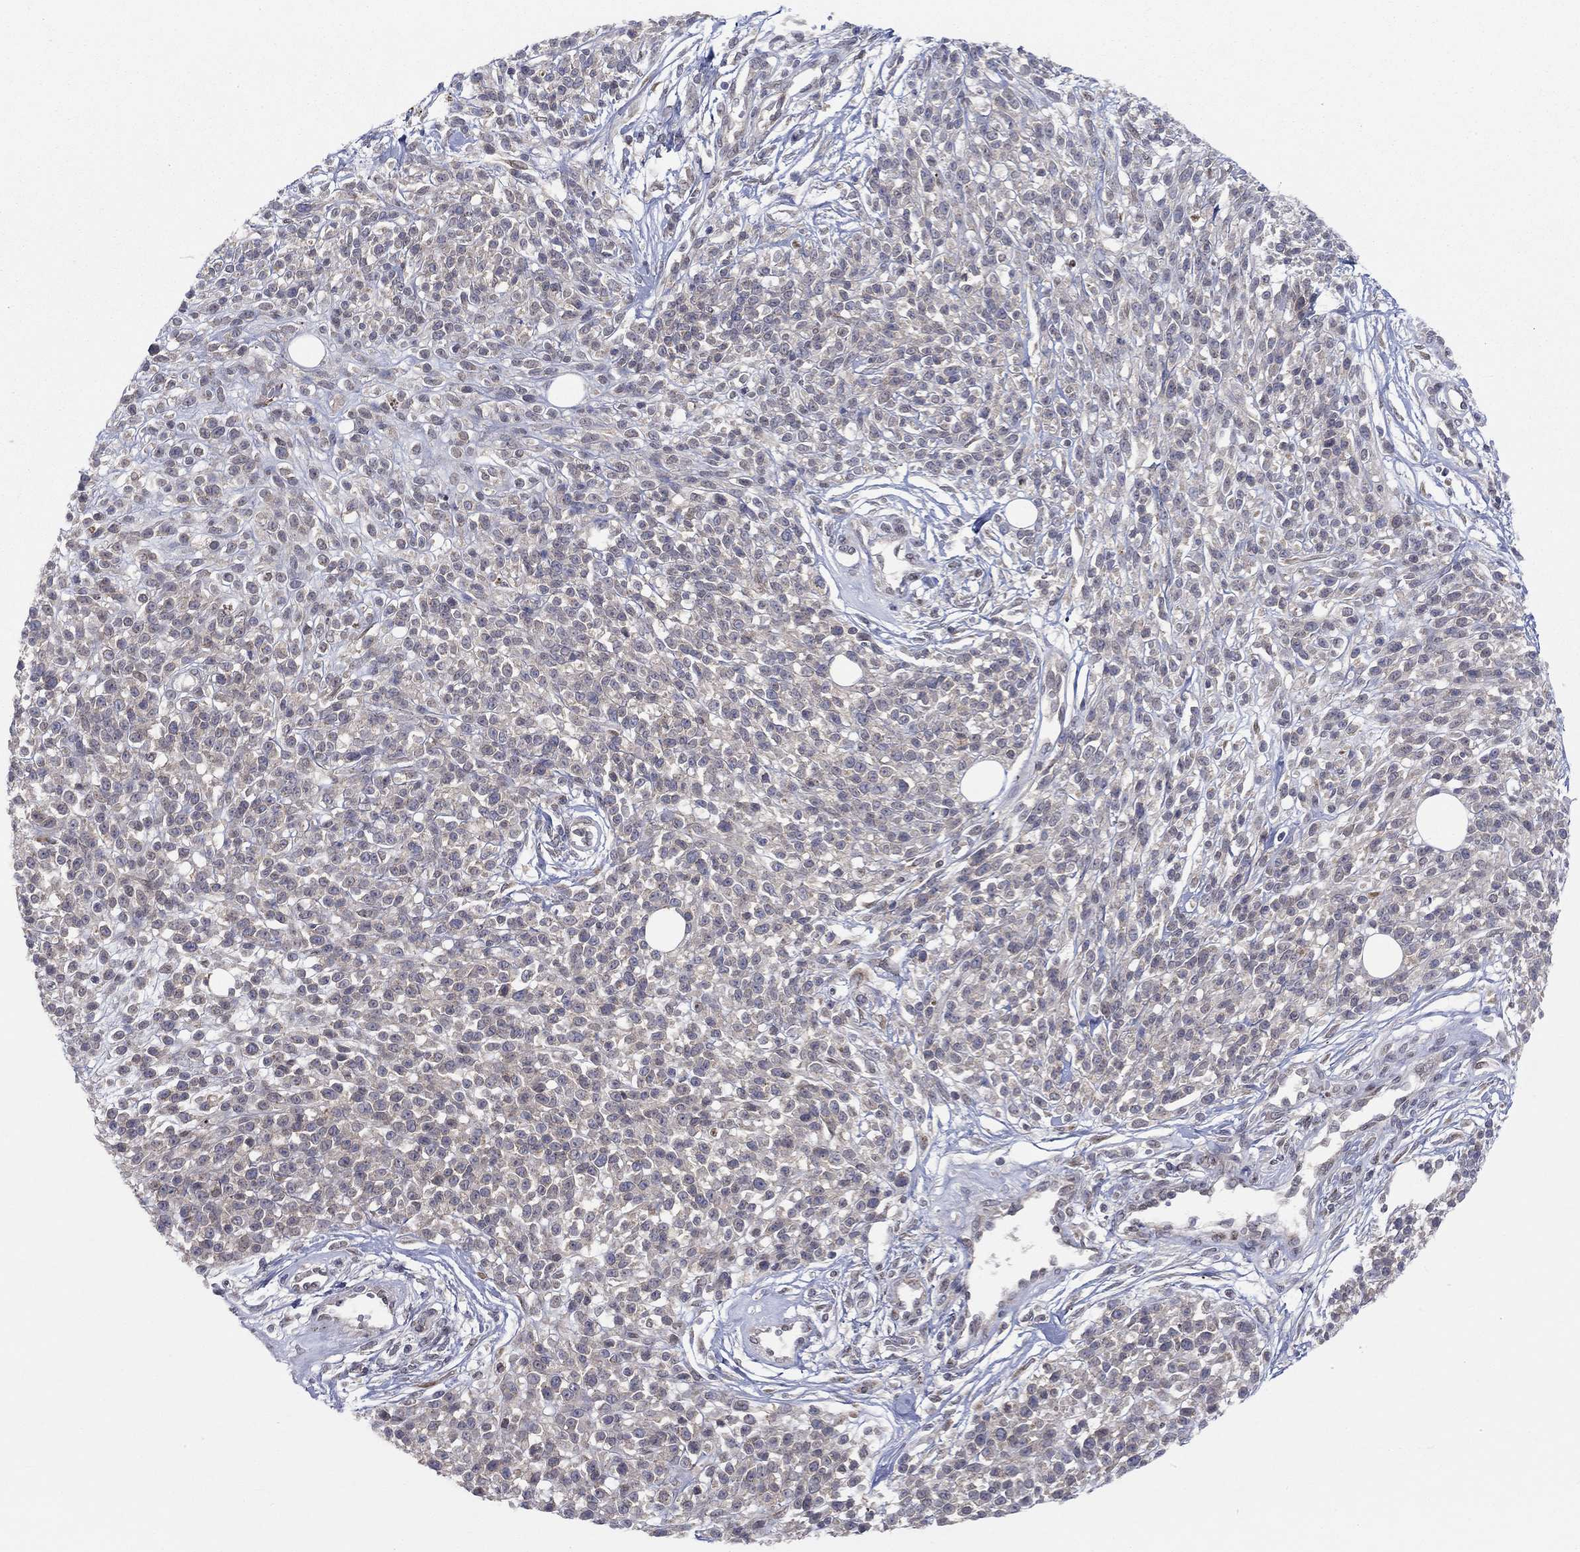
{"staining": {"intensity": "negative", "quantity": "none", "location": "none"}, "tissue": "melanoma", "cell_type": "Tumor cells", "image_type": "cancer", "snomed": [{"axis": "morphology", "description": "Malignant melanoma, NOS"}, {"axis": "topography", "description": "Skin"}, {"axis": "topography", "description": "Skin of trunk"}], "caption": "The histopathology image exhibits no staining of tumor cells in melanoma.", "gene": "CETN3", "patient": {"sex": "male", "age": 74}}